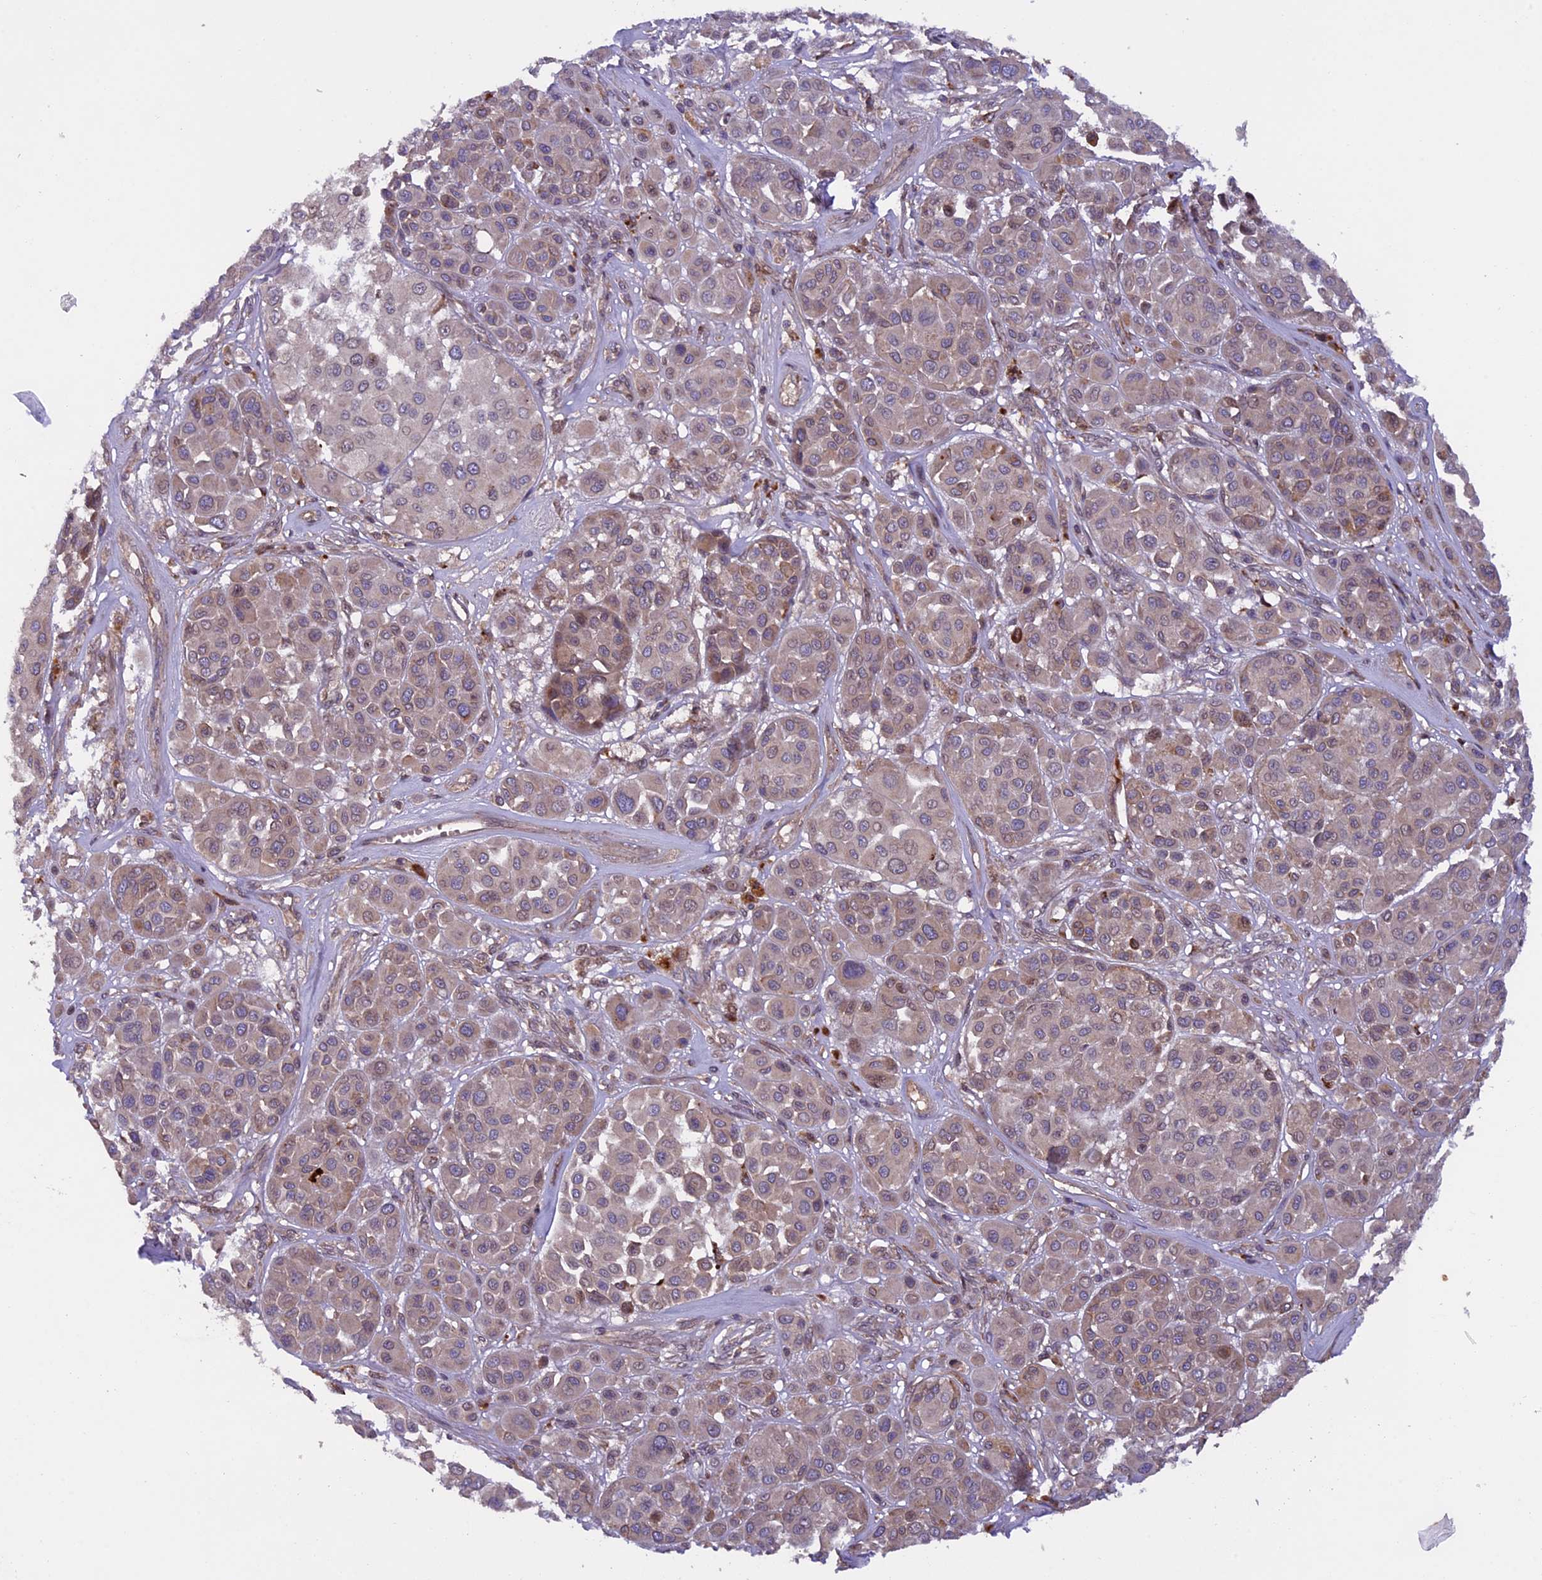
{"staining": {"intensity": "weak", "quantity": "25%-75%", "location": "cytoplasmic/membranous,nuclear"}, "tissue": "melanoma", "cell_type": "Tumor cells", "image_type": "cancer", "snomed": [{"axis": "morphology", "description": "Malignant melanoma, Metastatic site"}, {"axis": "topography", "description": "Soft tissue"}], "caption": "Immunohistochemistry (DAB) staining of melanoma shows weak cytoplasmic/membranous and nuclear protein positivity in approximately 25%-75% of tumor cells. Using DAB (3,3'-diaminobenzidine) (brown) and hematoxylin (blue) stains, captured at high magnification using brightfield microscopy.", "gene": "CCDC125", "patient": {"sex": "male", "age": 41}}